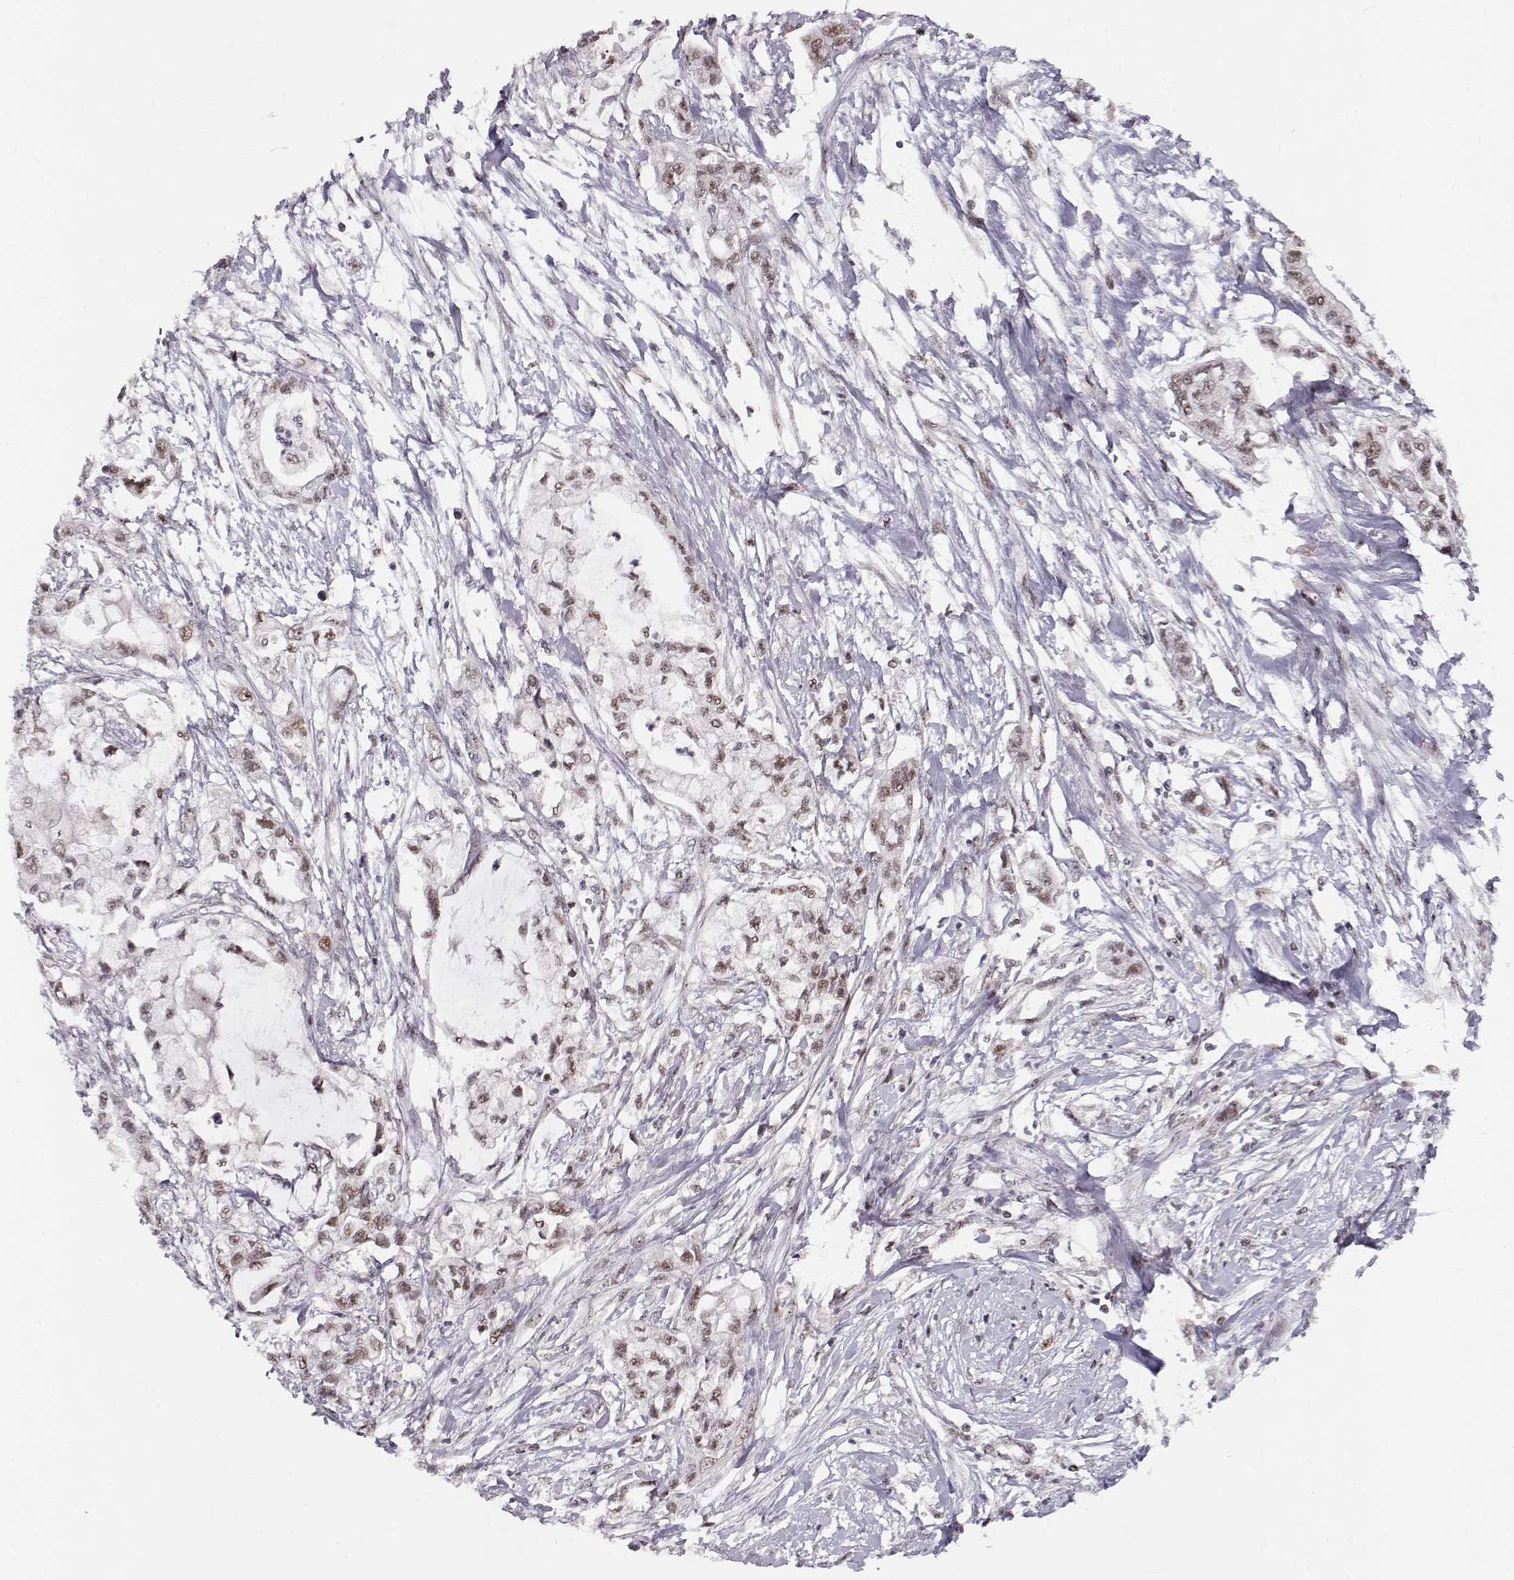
{"staining": {"intensity": "weak", "quantity": "25%-75%", "location": "nuclear"}, "tissue": "pancreatic cancer", "cell_type": "Tumor cells", "image_type": "cancer", "snomed": [{"axis": "morphology", "description": "Adenocarcinoma, NOS"}, {"axis": "topography", "description": "Pancreas"}], "caption": "Tumor cells show low levels of weak nuclear positivity in approximately 25%-75% of cells in human adenocarcinoma (pancreatic). The staining was performed using DAB, with brown indicating positive protein expression. Nuclei are stained blue with hematoxylin.", "gene": "CSNK2A1", "patient": {"sex": "male", "age": 54}}